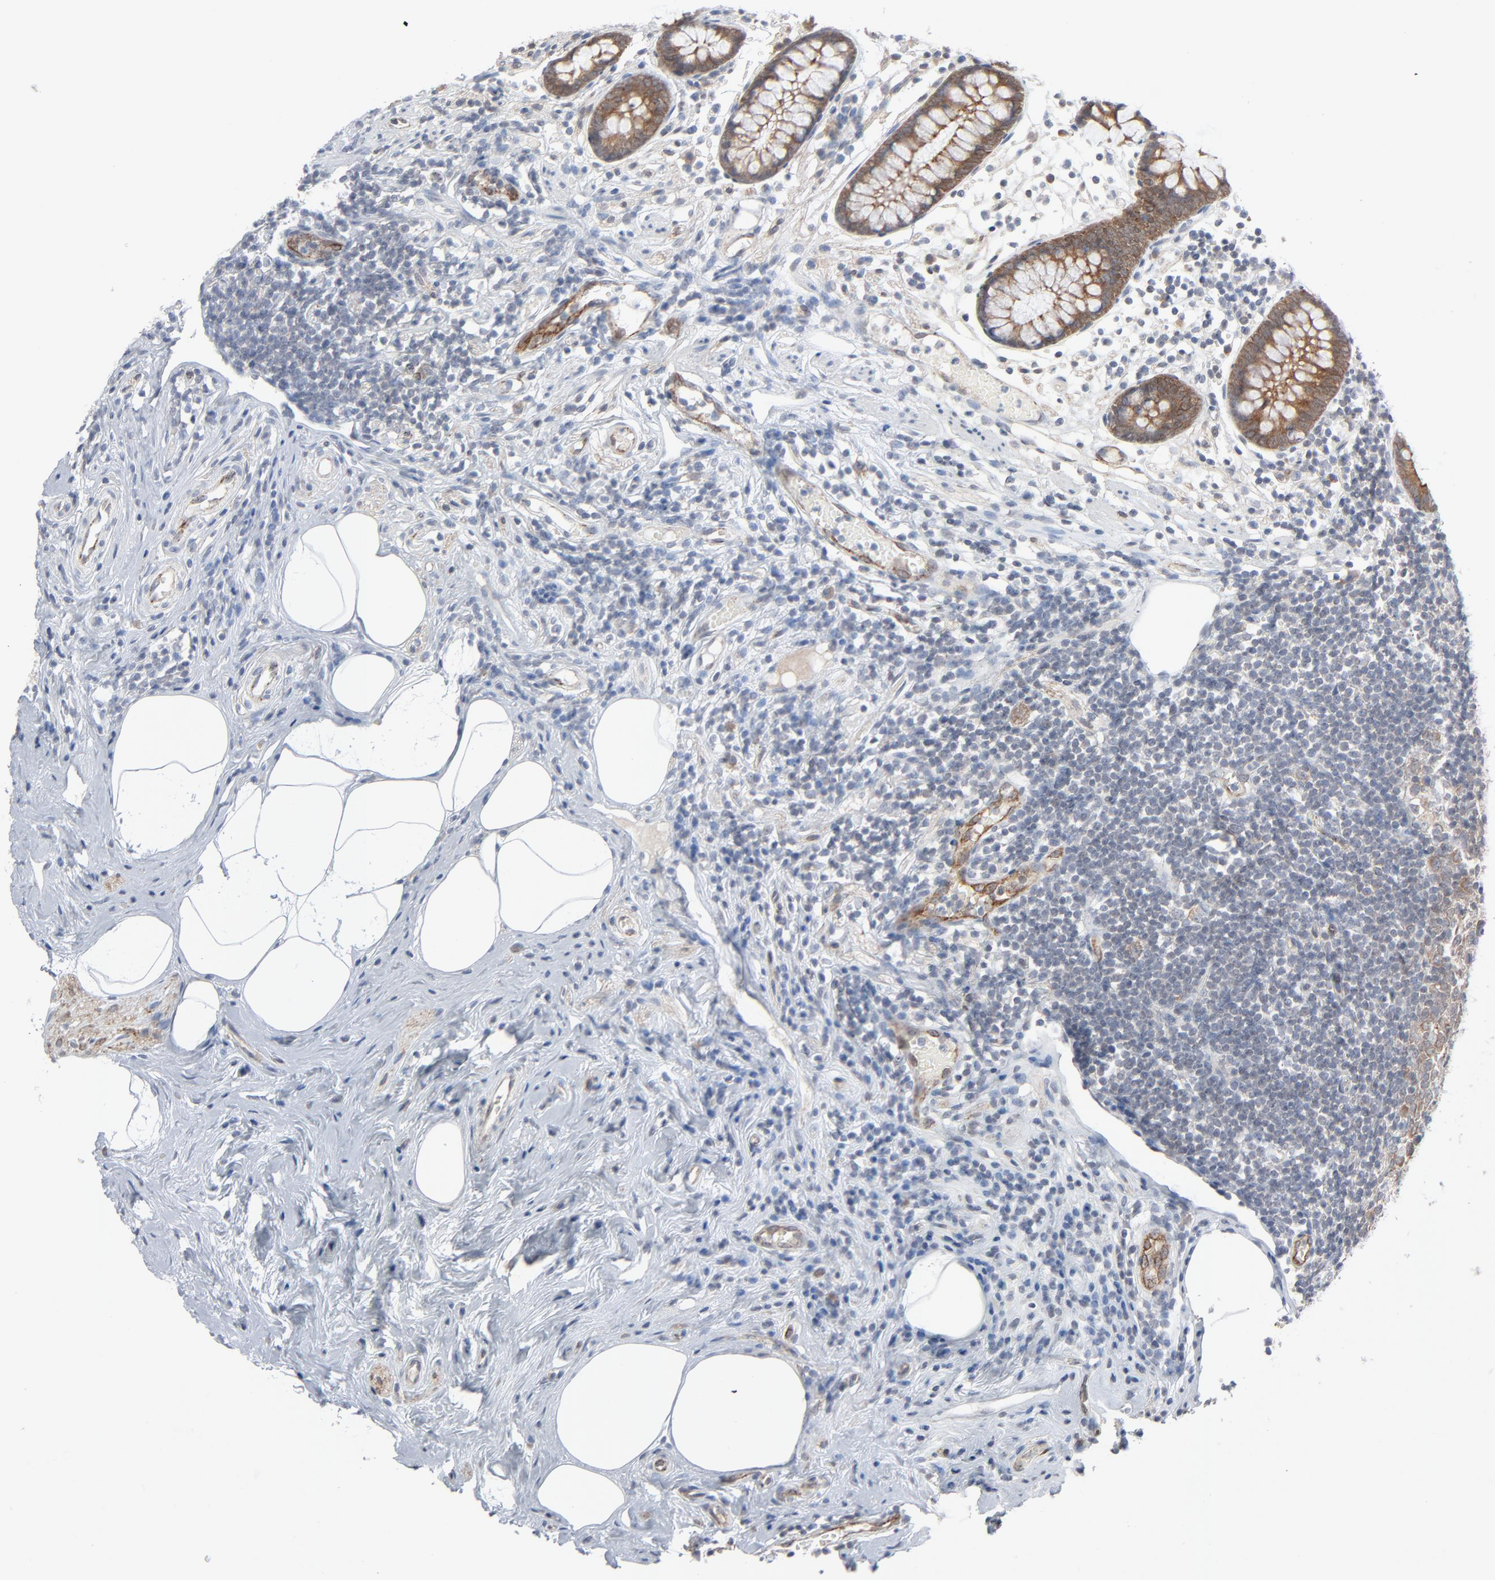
{"staining": {"intensity": "moderate", "quantity": ">75%", "location": "cytoplasmic/membranous"}, "tissue": "appendix", "cell_type": "Glandular cells", "image_type": "normal", "snomed": [{"axis": "morphology", "description": "Normal tissue, NOS"}, {"axis": "topography", "description": "Appendix"}], "caption": "Protein expression analysis of normal human appendix reveals moderate cytoplasmic/membranous staining in about >75% of glandular cells. (DAB (3,3'-diaminobenzidine) = brown stain, brightfield microscopy at high magnification).", "gene": "ITPR3", "patient": {"sex": "male", "age": 38}}